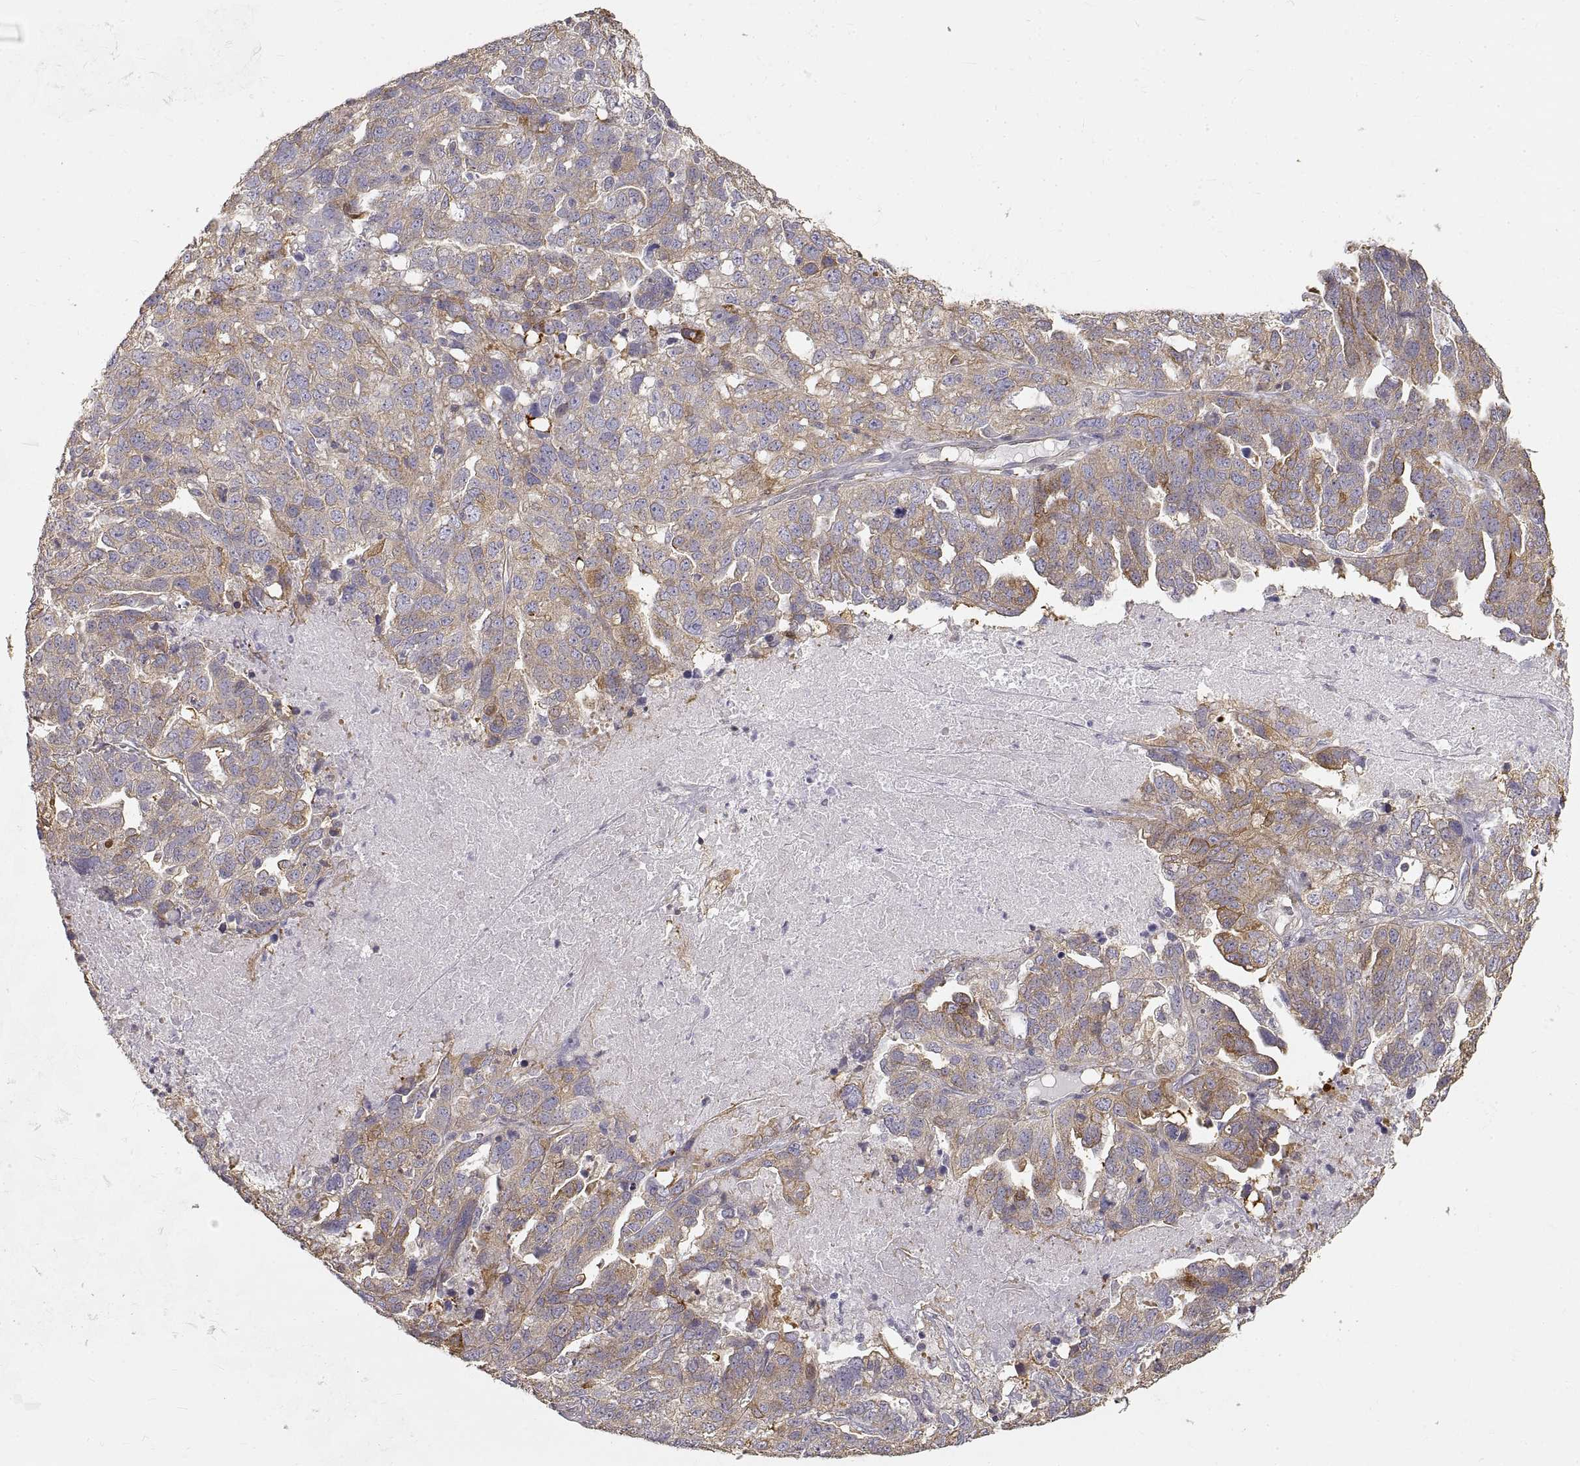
{"staining": {"intensity": "moderate", "quantity": "<25%", "location": "cytoplasmic/membranous"}, "tissue": "ovarian cancer", "cell_type": "Tumor cells", "image_type": "cancer", "snomed": [{"axis": "morphology", "description": "Cystadenocarcinoma, serous, NOS"}, {"axis": "topography", "description": "Ovary"}], "caption": "This histopathology image shows serous cystadenocarcinoma (ovarian) stained with immunohistochemistry (IHC) to label a protein in brown. The cytoplasmic/membranous of tumor cells show moderate positivity for the protein. Nuclei are counter-stained blue.", "gene": "HSP90AB1", "patient": {"sex": "female", "age": 71}}